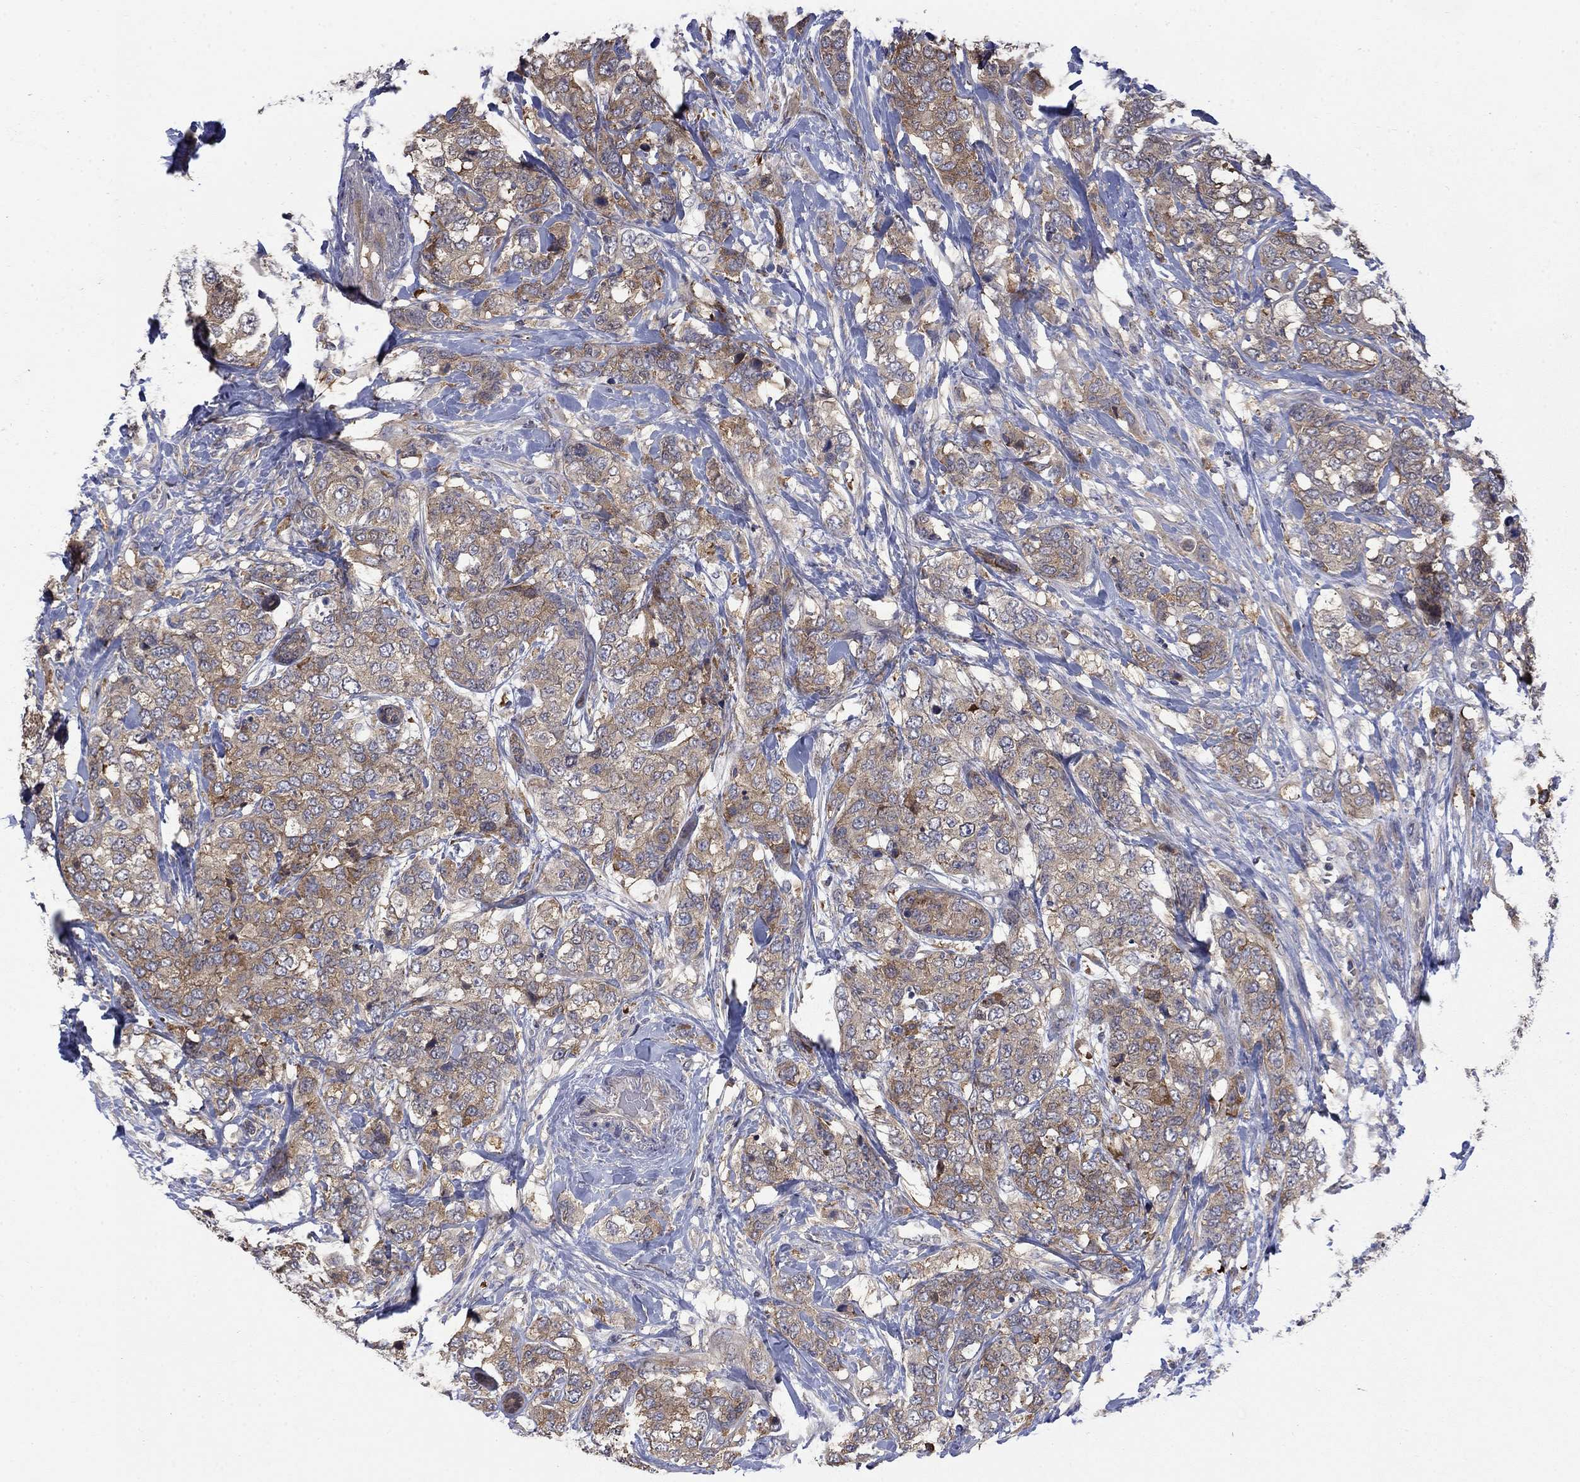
{"staining": {"intensity": "moderate", "quantity": ">75%", "location": "cytoplasmic/membranous"}, "tissue": "breast cancer", "cell_type": "Tumor cells", "image_type": "cancer", "snomed": [{"axis": "morphology", "description": "Lobular carcinoma"}, {"axis": "topography", "description": "Breast"}], "caption": "An immunohistochemistry image of tumor tissue is shown. Protein staining in brown shows moderate cytoplasmic/membranous positivity in breast lobular carcinoma within tumor cells.", "gene": "PDZD2", "patient": {"sex": "female", "age": 59}}